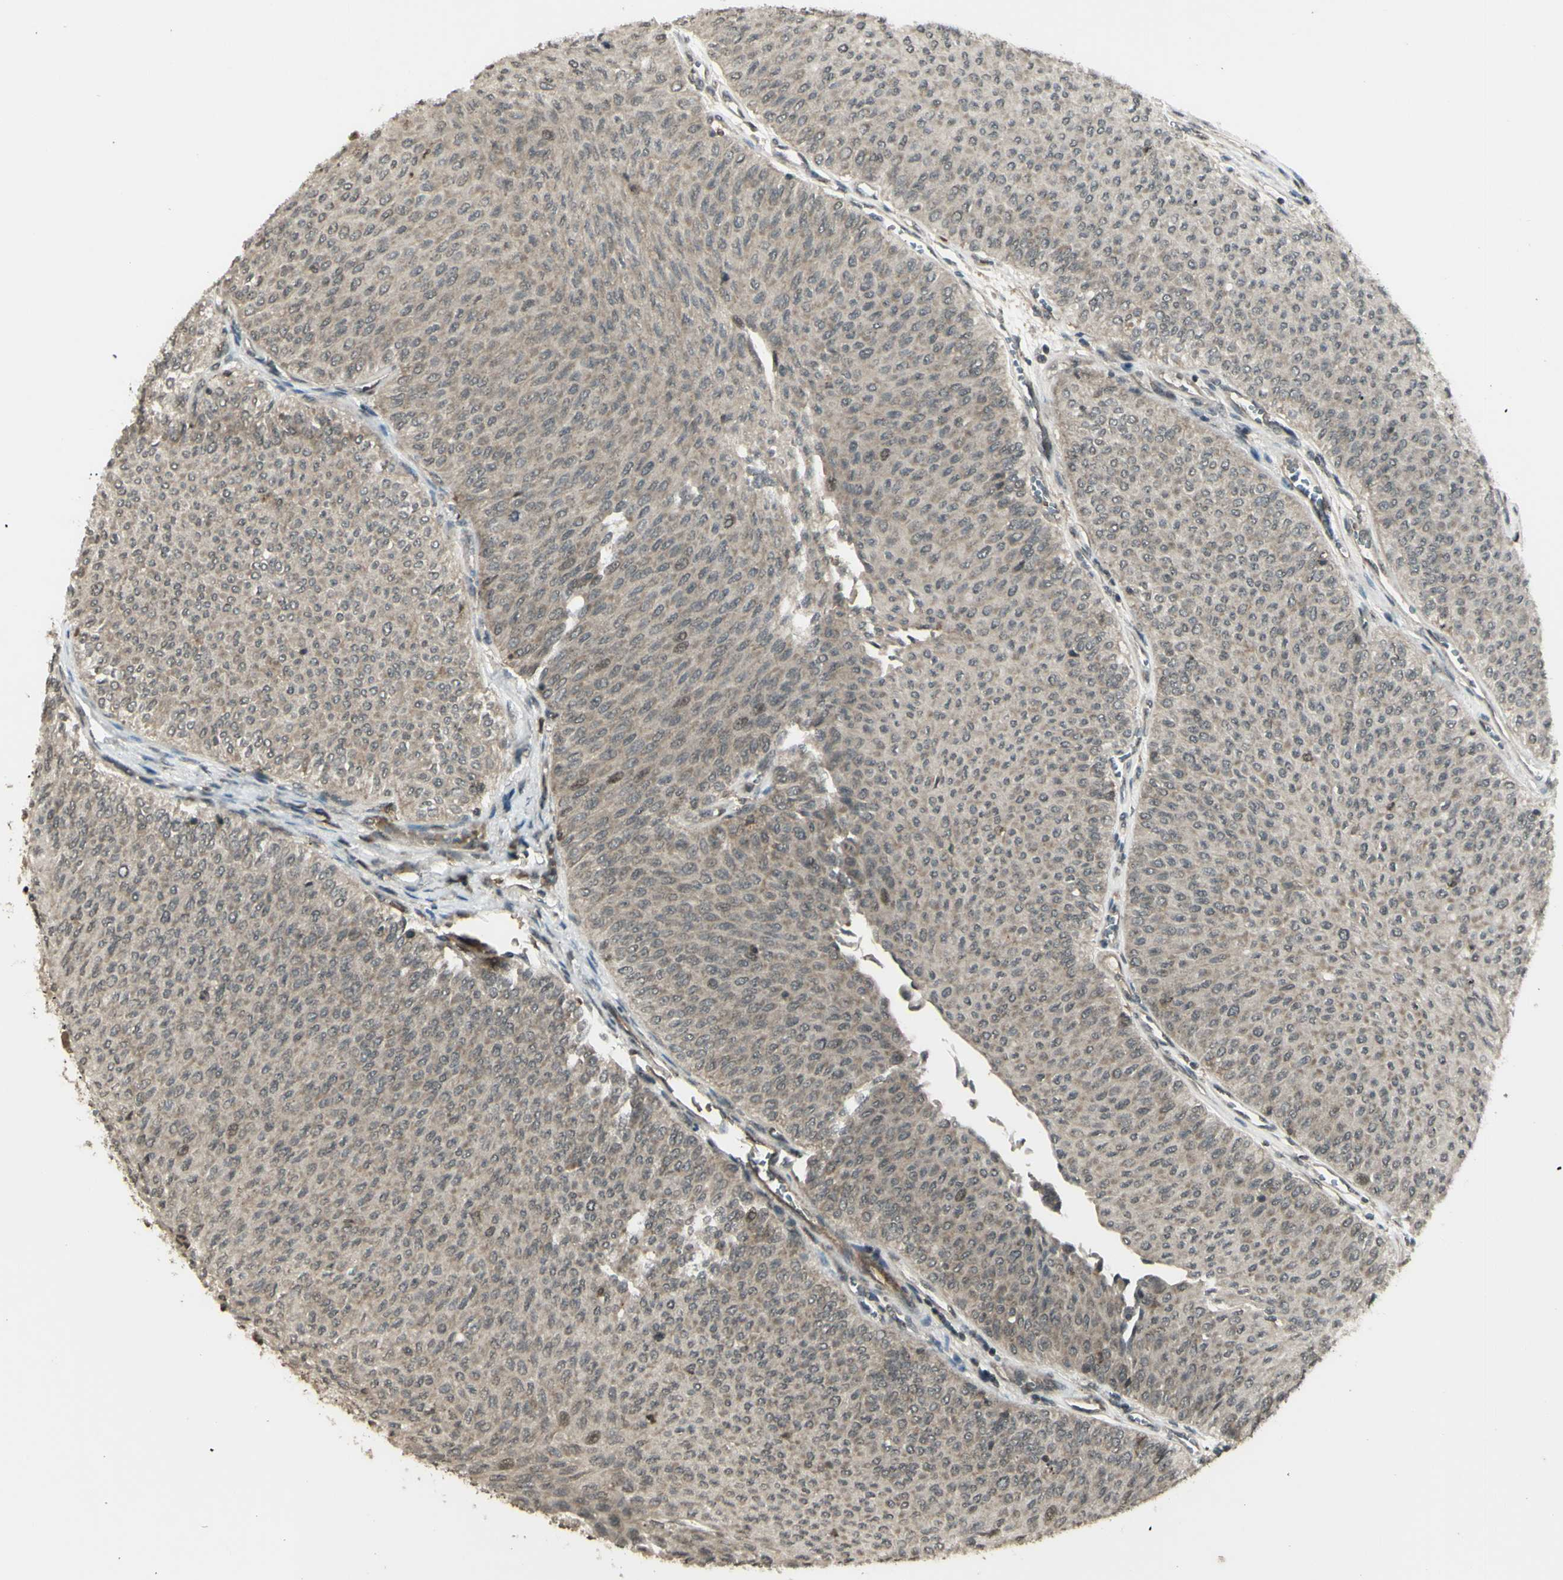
{"staining": {"intensity": "weak", "quantity": ">75%", "location": "cytoplasmic/membranous"}, "tissue": "urothelial cancer", "cell_type": "Tumor cells", "image_type": "cancer", "snomed": [{"axis": "morphology", "description": "Urothelial carcinoma, Low grade"}, {"axis": "topography", "description": "Urinary bladder"}], "caption": "Approximately >75% of tumor cells in urothelial carcinoma (low-grade) reveal weak cytoplasmic/membranous protein staining as visualized by brown immunohistochemical staining.", "gene": "BLNK", "patient": {"sex": "male", "age": 78}}